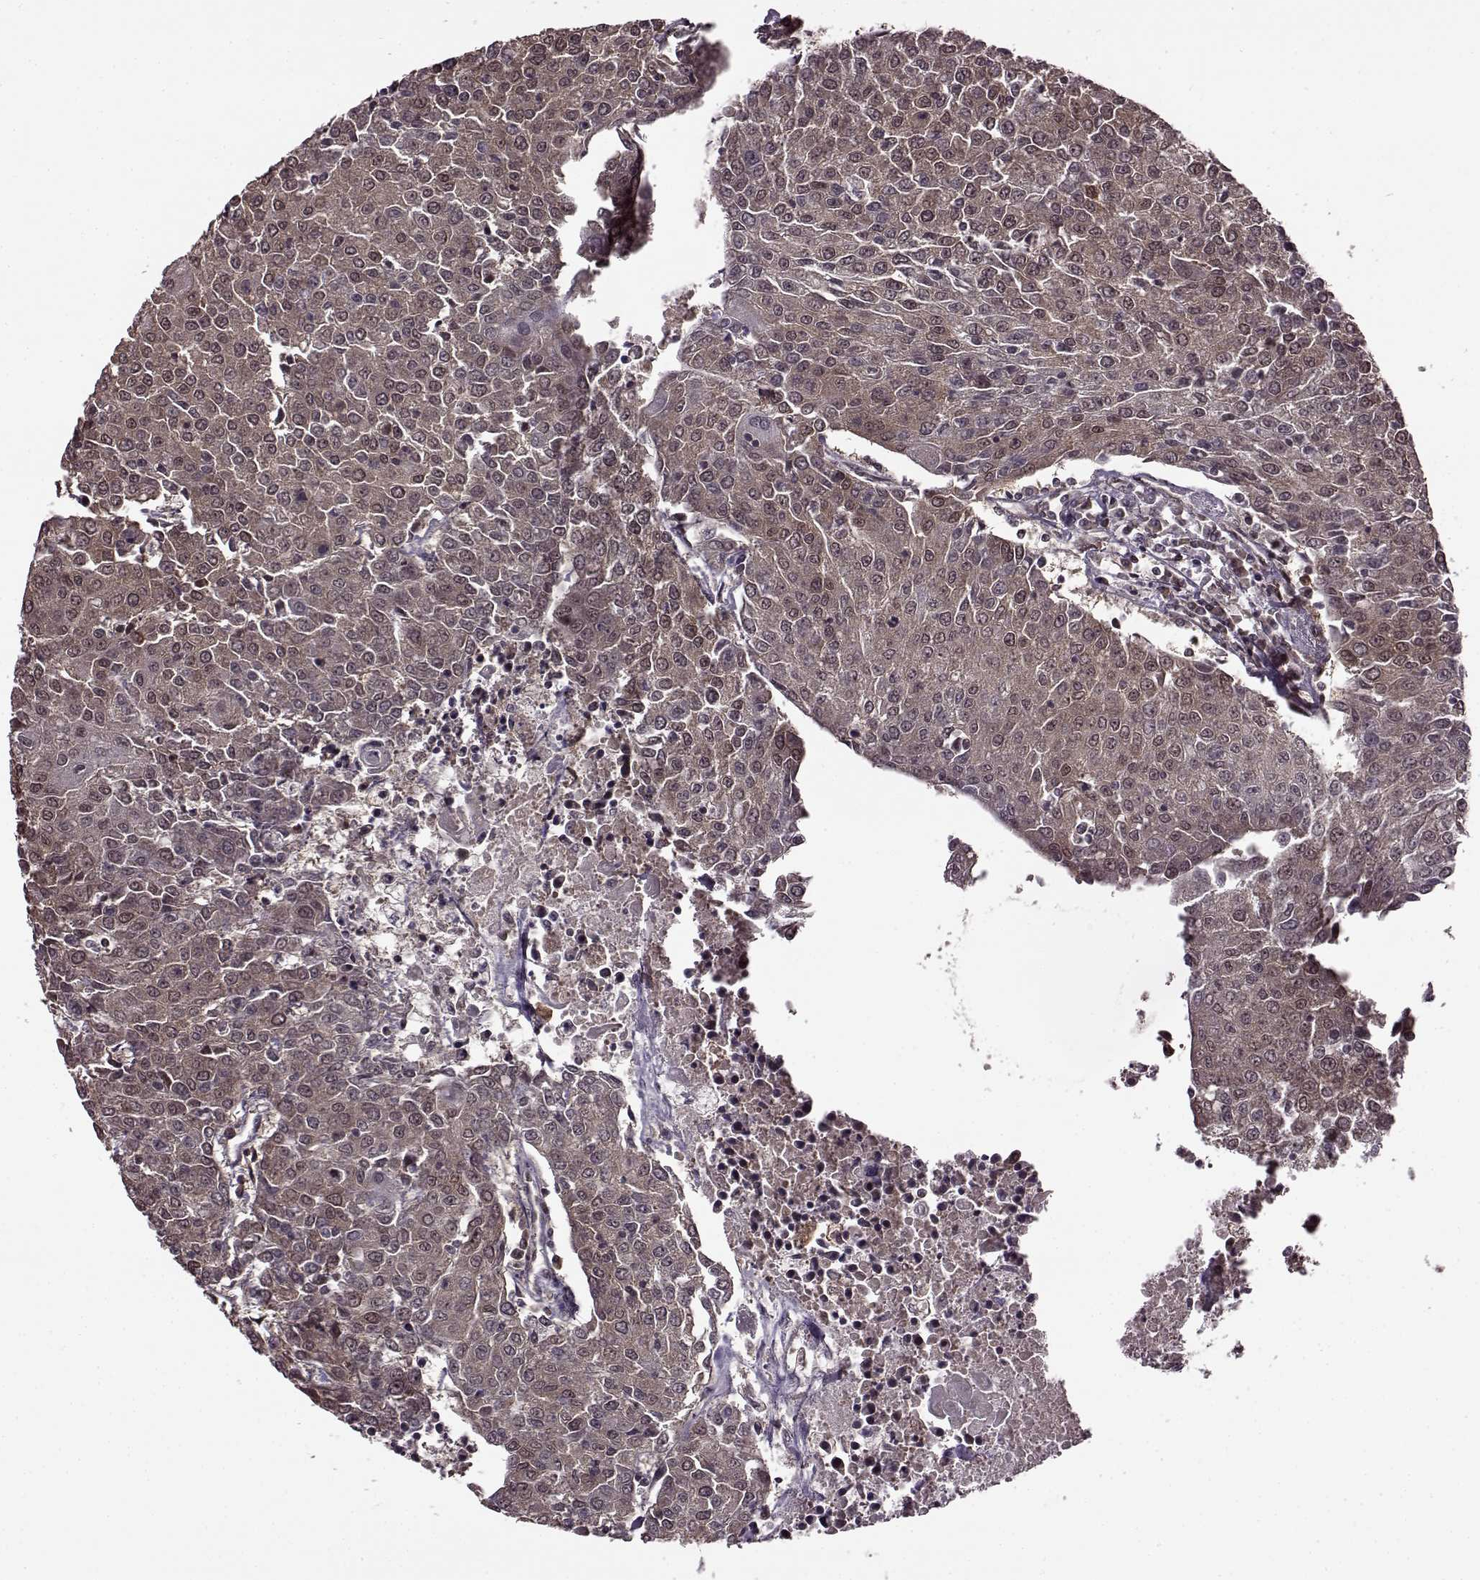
{"staining": {"intensity": "weak", "quantity": "25%-75%", "location": "cytoplasmic/membranous,nuclear"}, "tissue": "urothelial cancer", "cell_type": "Tumor cells", "image_type": "cancer", "snomed": [{"axis": "morphology", "description": "Urothelial carcinoma, High grade"}, {"axis": "topography", "description": "Urinary bladder"}], "caption": "Urothelial carcinoma (high-grade) tissue displays weak cytoplasmic/membranous and nuclear expression in approximately 25%-75% of tumor cells, visualized by immunohistochemistry.", "gene": "FTO", "patient": {"sex": "female", "age": 85}}